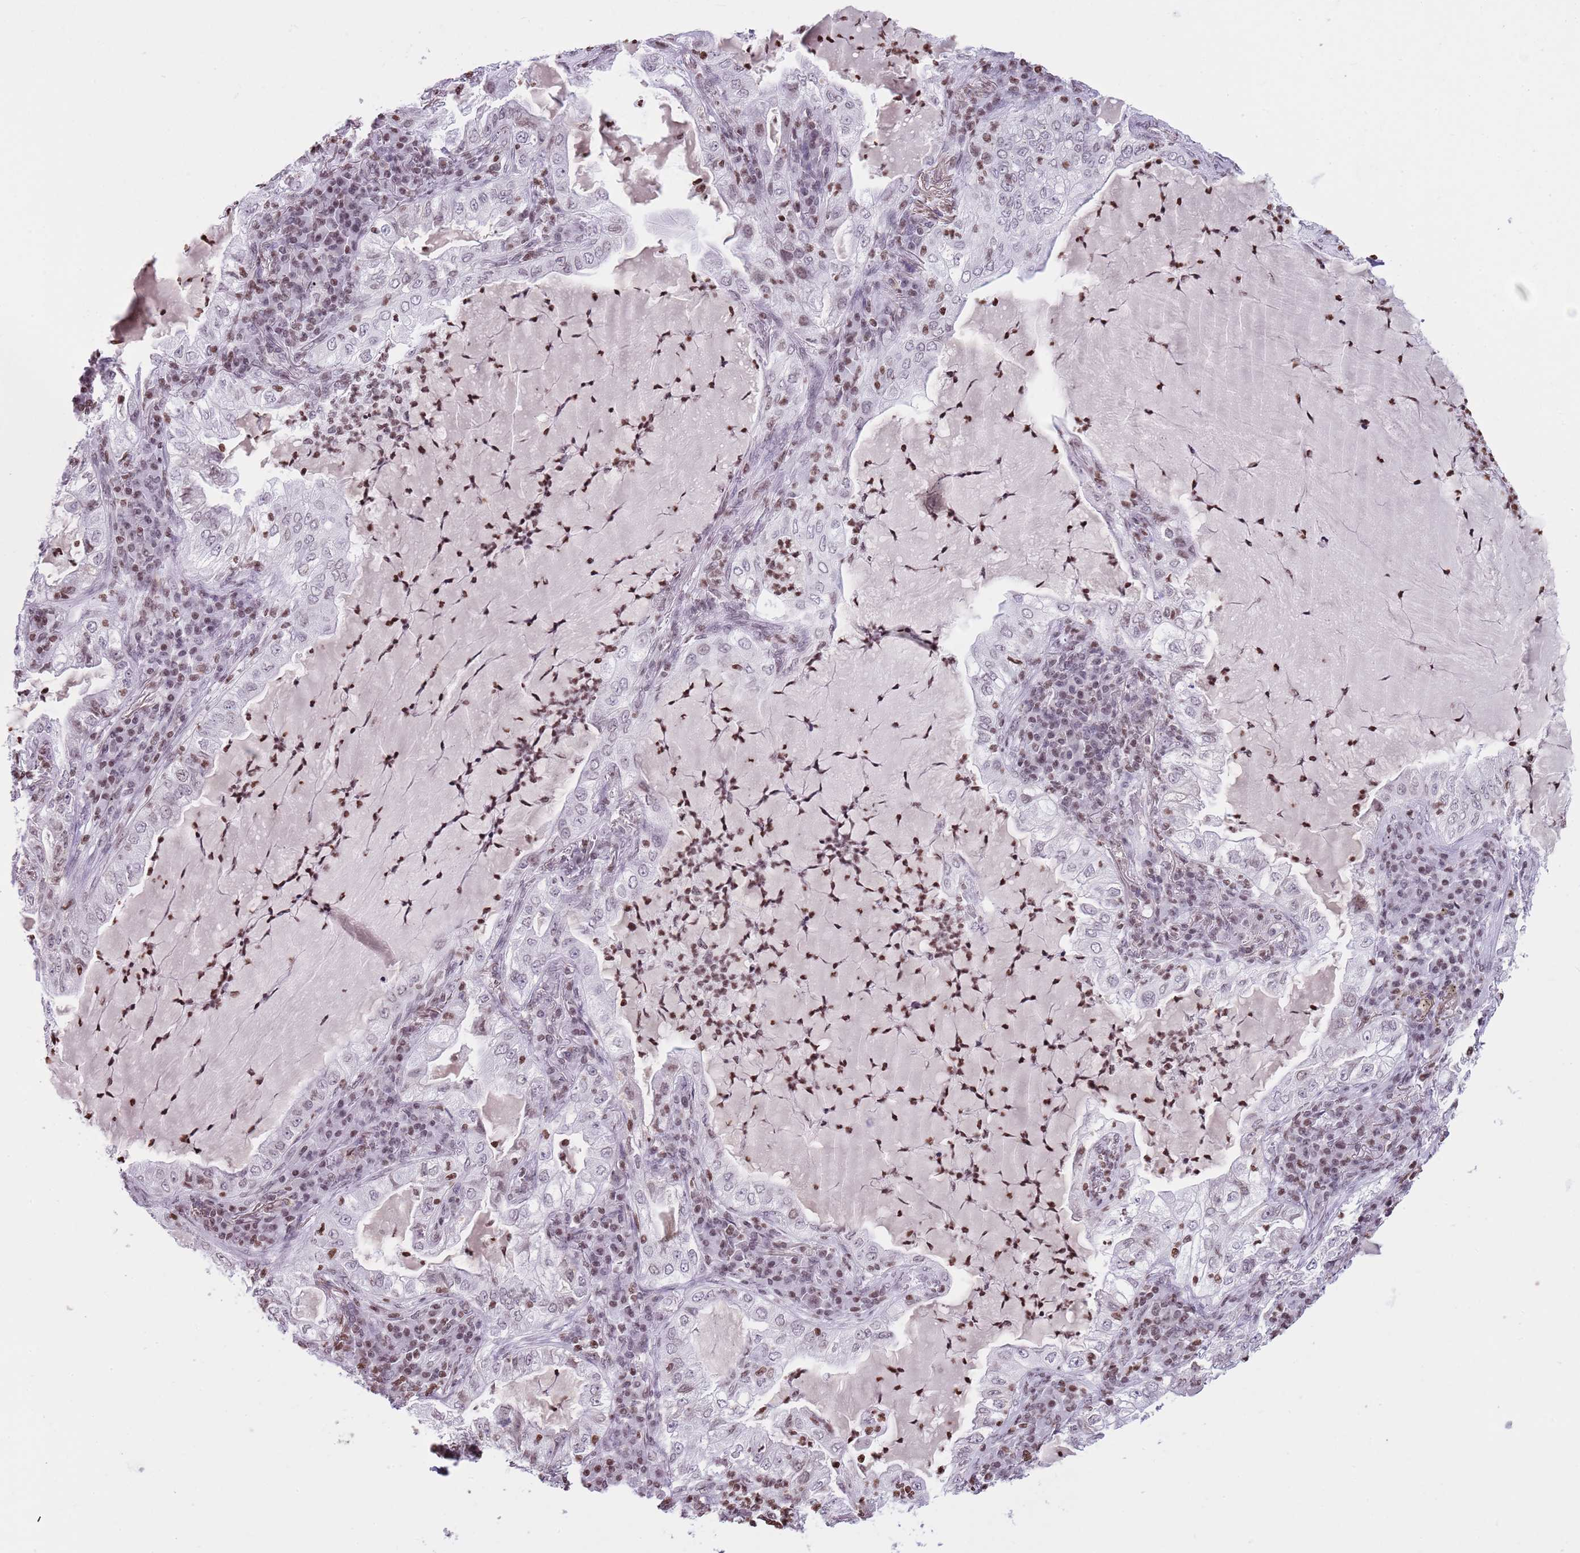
{"staining": {"intensity": "weak", "quantity": "<25%", "location": "nuclear"}, "tissue": "lung cancer", "cell_type": "Tumor cells", "image_type": "cancer", "snomed": [{"axis": "morphology", "description": "Adenocarcinoma, NOS"}, {"axis": "topography", "description": "Lung"}], "caption": "High power microscopy micrograph of an immunohistochemistry image of adenocarcinoma (lung), revealing no significant expression in tumor cells. The staining was performed using DAB to visualize the protein expression in brown, while the nuclei were stained in blue with hematoxylin (Magnification: 20x).", "gene": "KPNA3", "patient": {"sex": "female", "age": 73}}